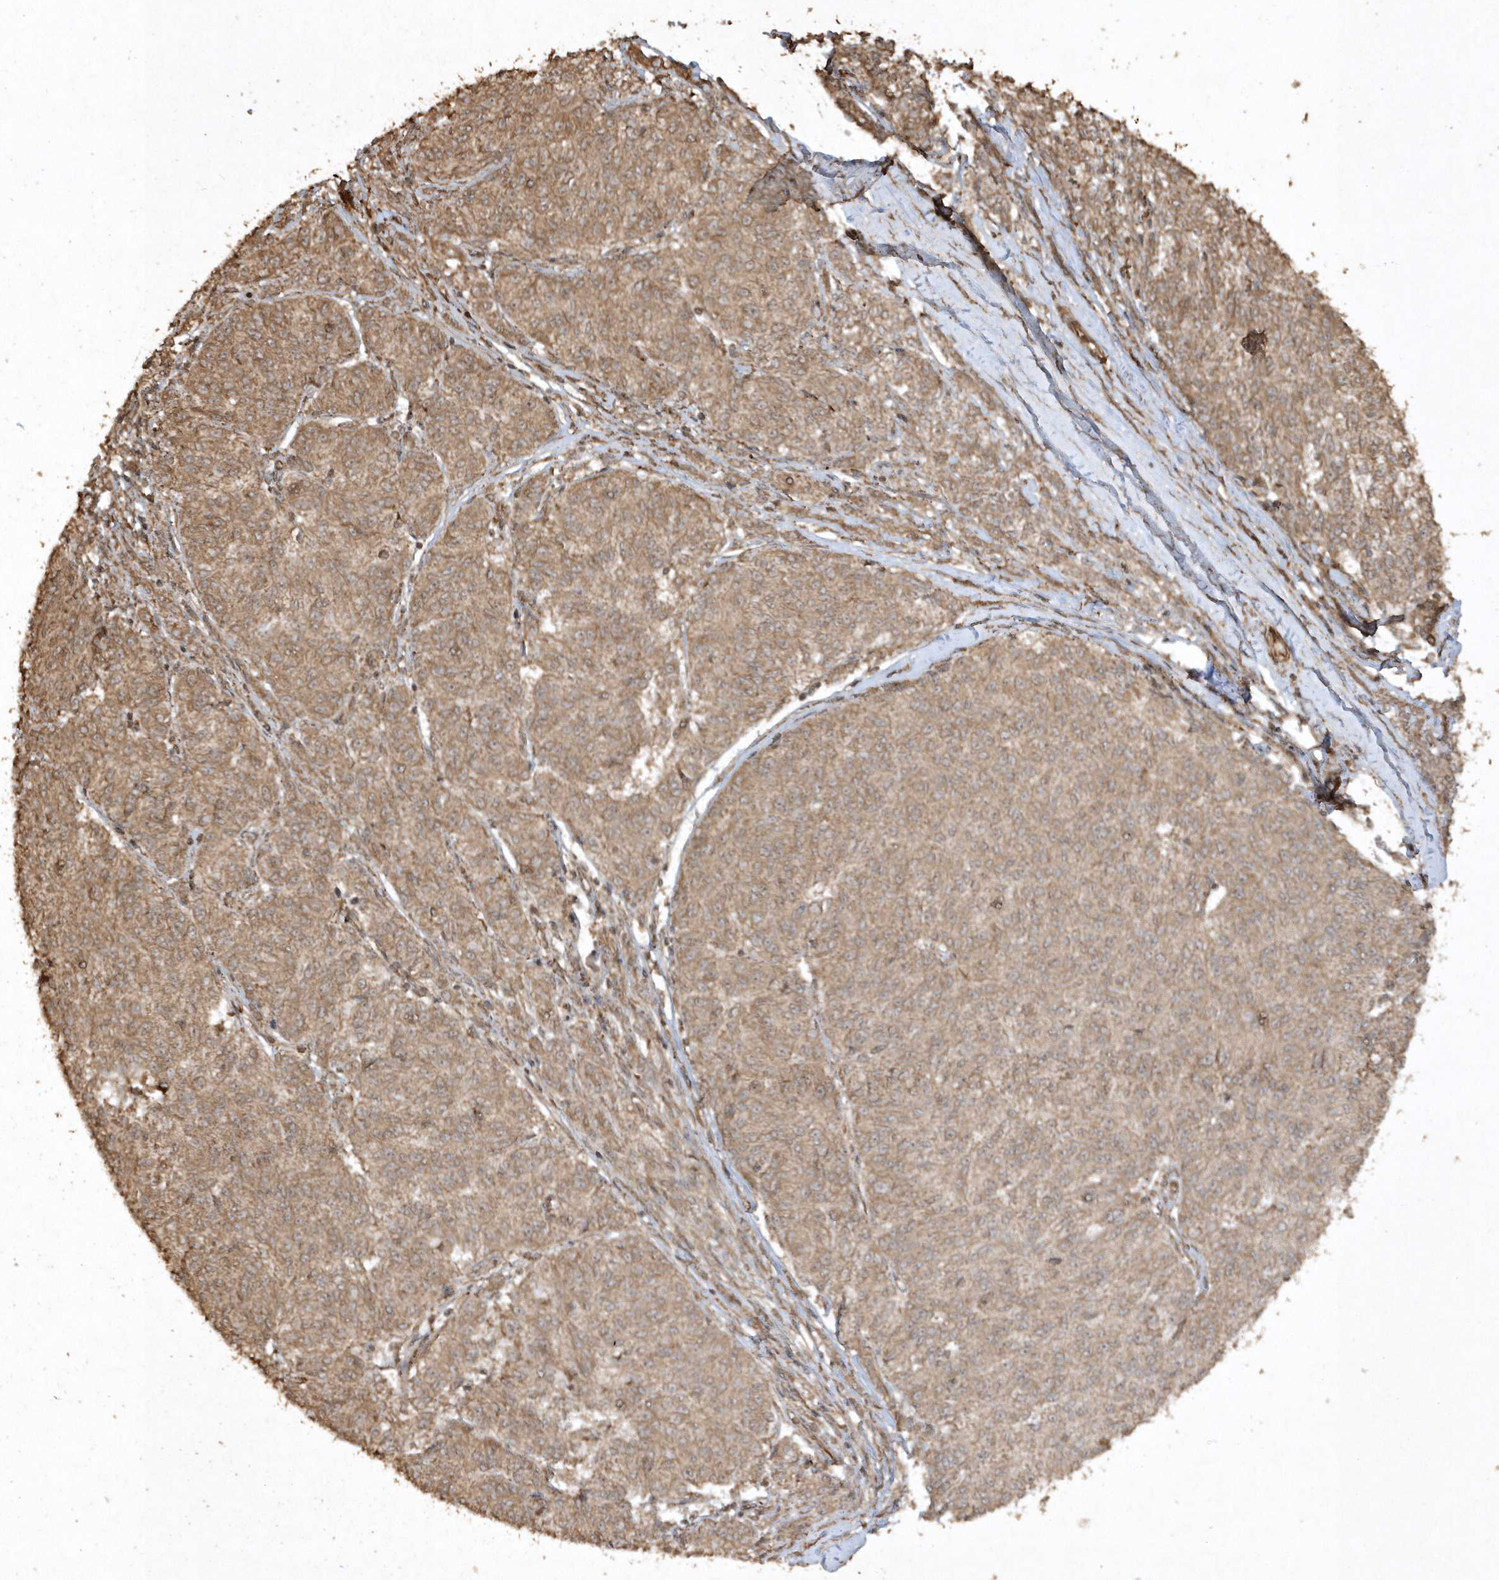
{"staining": {"intensity": "moderate", "quantity": ">75%", "location": "cytoplasmic/membranous"}, "tissue": "melanoma", "cell_type": "Tumor cells", "image_type": "cancer", "snomed": [{"axis": "morphology", "description": "Malignant melanoma, NOS"}, {"axis": "topography", "description": "Skin"}], "caption": "Immunohistochemical staining of malignant melanoma reveals medium levels of moderate cytoplasmic/membranous protein expression in approximately >75% of tumor cells.", "gene": "AVPI1", "patient": {"sex": "female", "age": 72}}